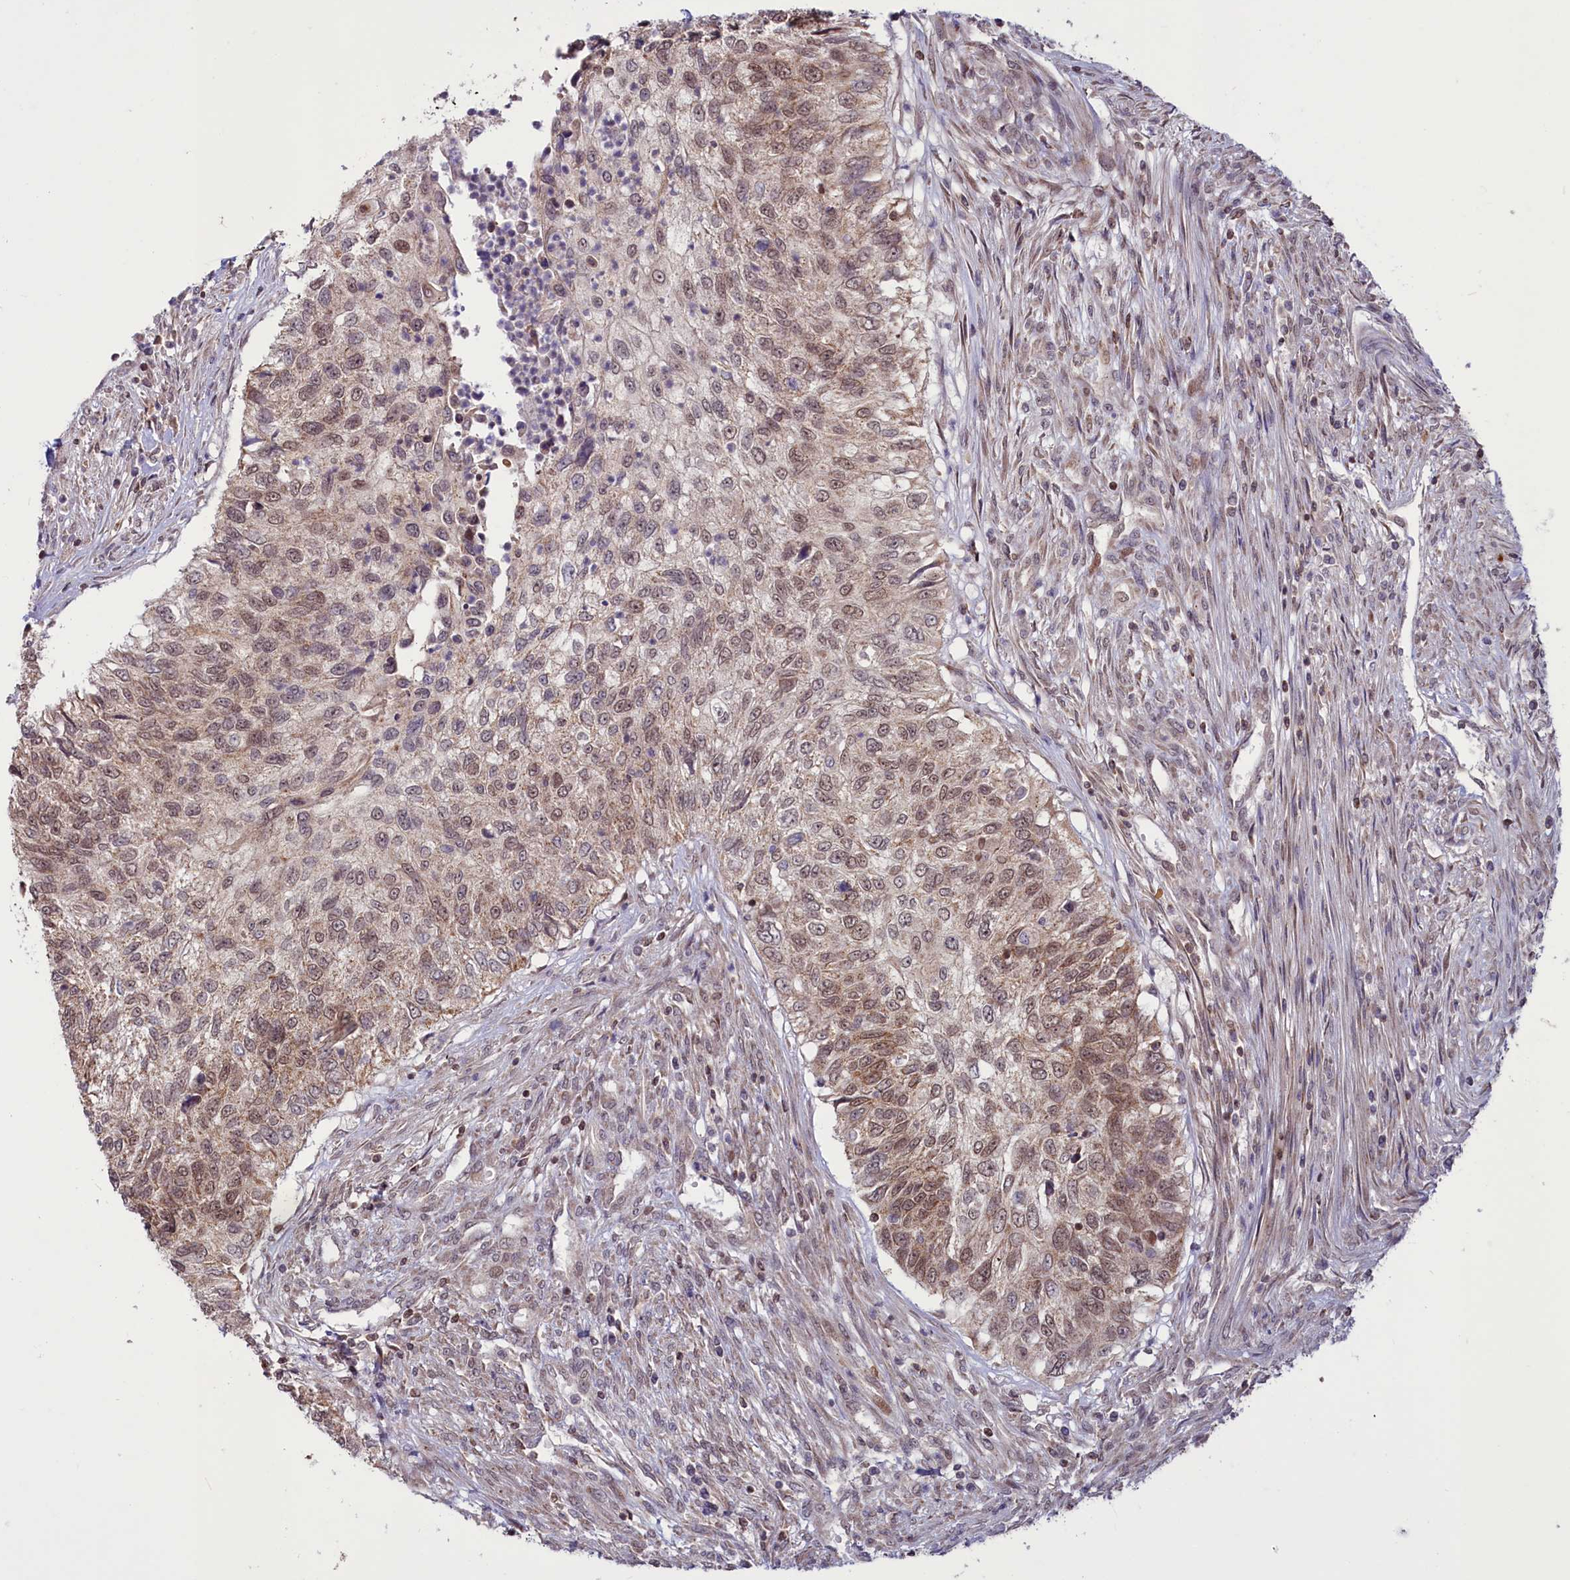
{"staining": {"intensity": "weak", "quantity": "25%-75%", "location": "cytoplasmic/membranous,nuclear"}, "tissue": "urothelial cancer", "cell_type": "Tumor cells", "image_type": "cancer", "snomed": [{"axis": "morphology", "description": "Urothelial carcinoma, High grade"}, {"axis": "topography", "description": "Urinary bladder"}], "caption": "High-magnification brightfield microscopy of urothelial carcinoma (high-grade) stained with DAB (brown) and counterstained with hematoxylin (blue). tumor cells exhibit weak cytoplasmic/membranous and nuclear positivity is appreciated in approximately25%-75% of cells. (DAB = brown stain, brightfield microscopy at high magnification).", "gene": "PHC3", "patient": {"sex": "female", "age": 60}}